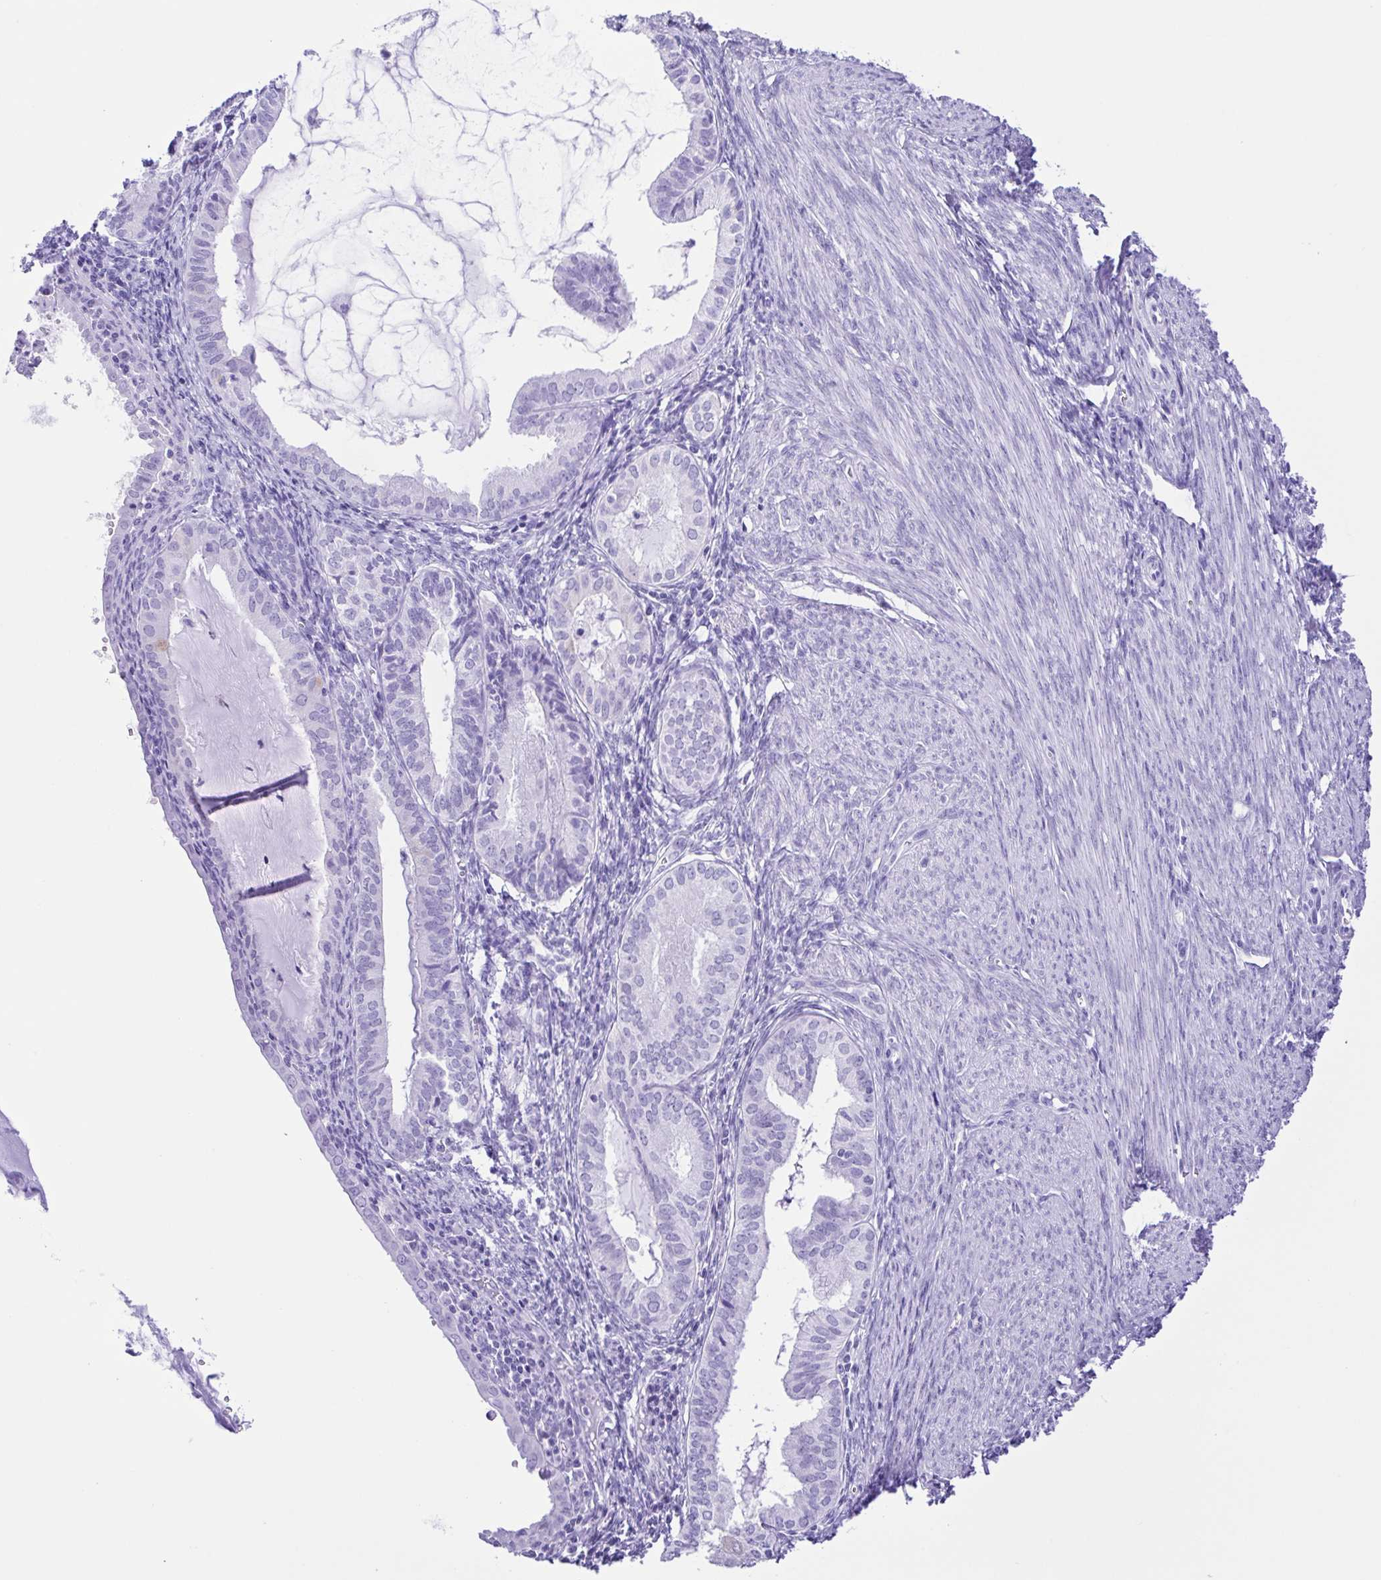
{"staining": {"intensity": "negative", "quantity": "none", "location": "none"}, "tissue": "endometrial cancer", "cell_type": "Tumor cells", "image_type": "cancer", "snomed": [{"axis": "morphology", "description": "Carcinoma, NOS"}, {"axis": "topography", "description": "Endometrium"}], "caption": "Human carcinoma (endometrial) stained for a protein using IHC reveals no positivity in tumor cells.", "gene": "ERP27", "patient": {"sex": "female", "age": 62}}